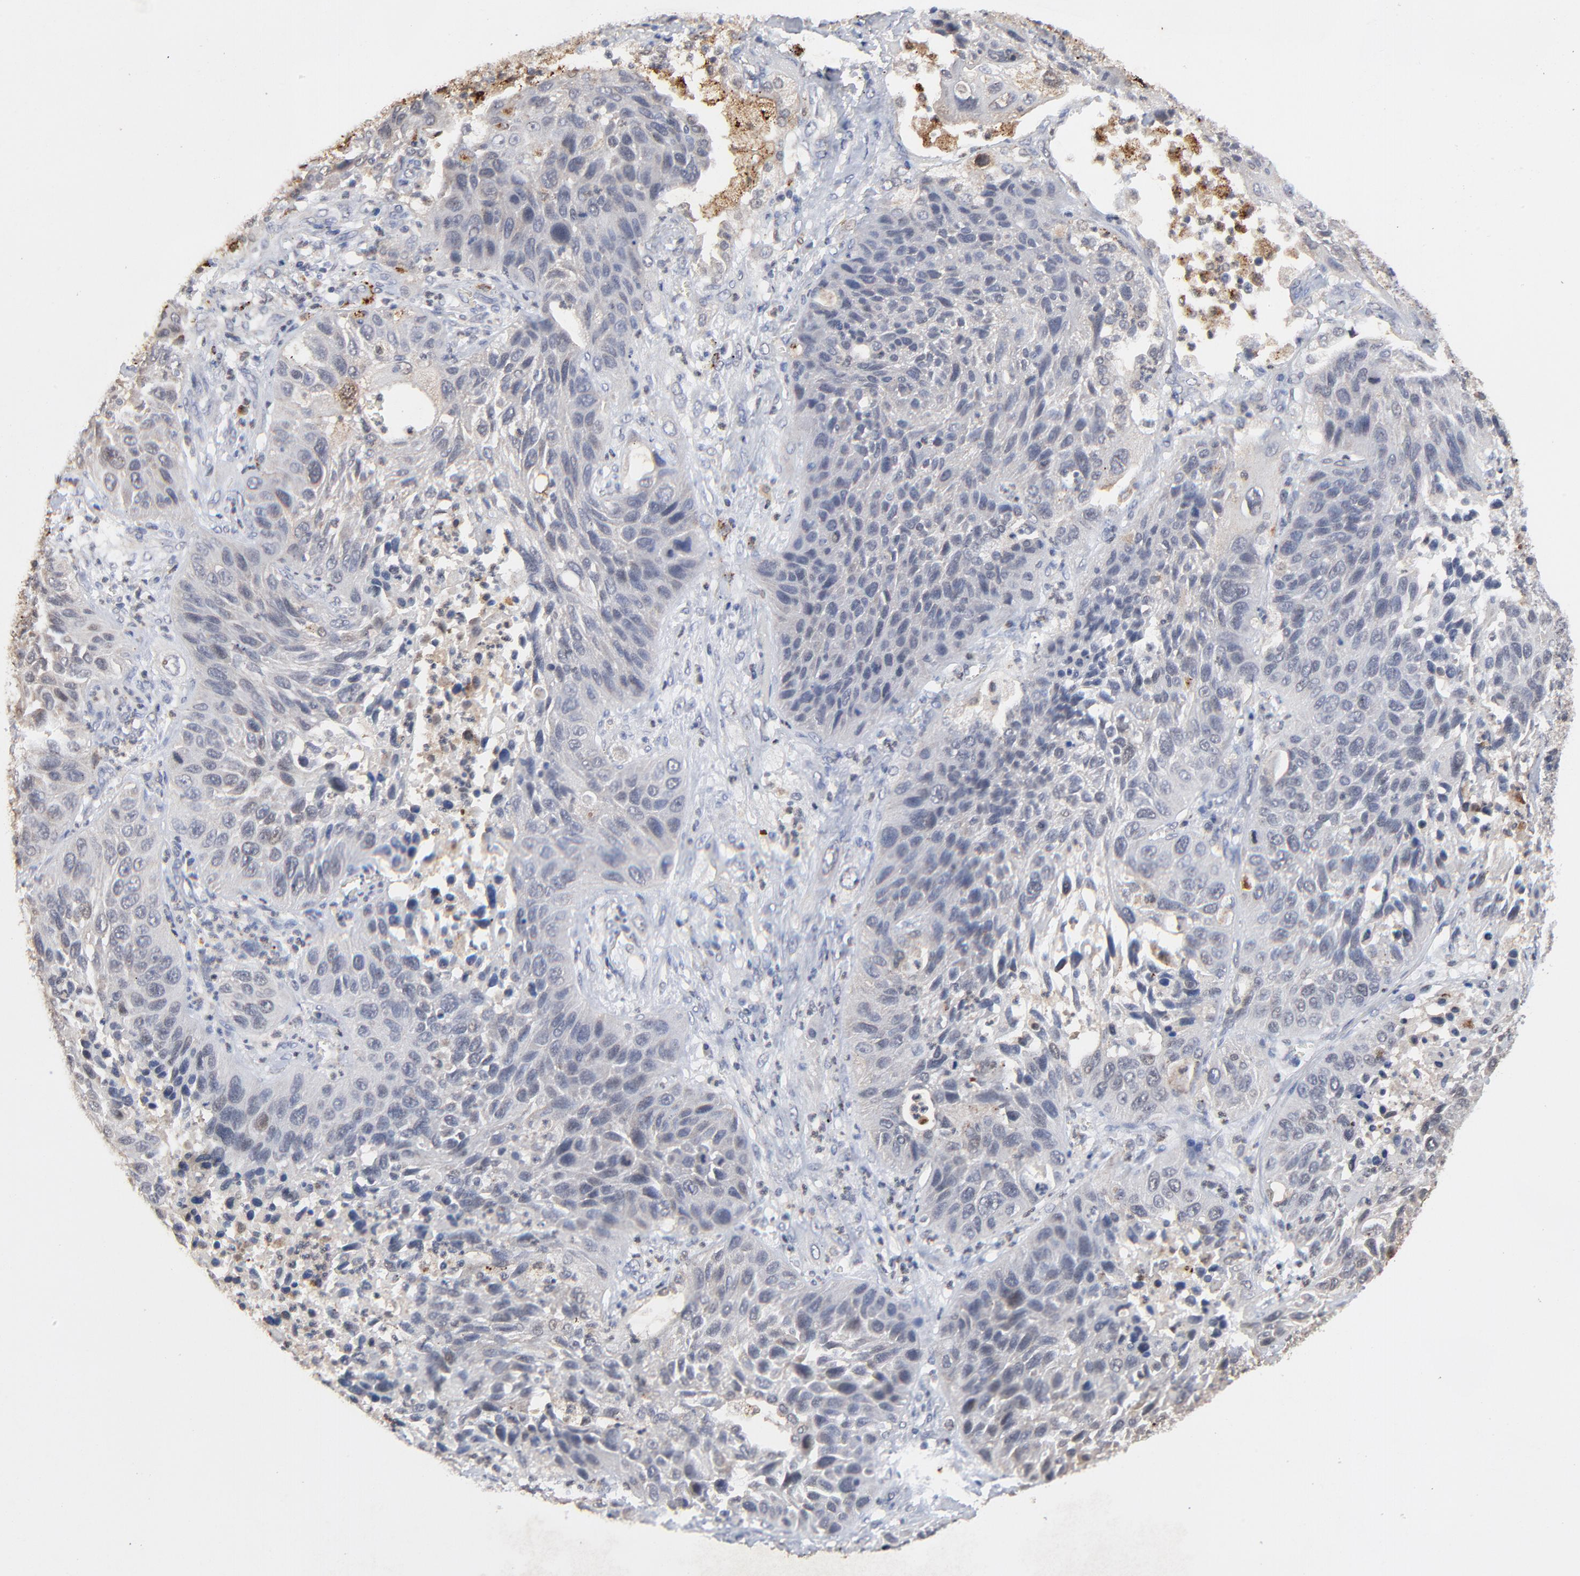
{"staining": {"intensity": "weak", "quantity": "<25%", "location": "cytoplasmic/membranous"}, "tissue": "lung cancer", "cell_type": "Tumor cells", "image_type": "cancer", "snomed": [{"axis": "morphology", "description": "Squamous cell carcinoma, NOS"}, {"axis": "topography", "description": "Lung"}], "caption": "A high-resolution histopathology image shows immunohistochemistry (IHC) staining of squamous cell carcinoma (lung), which exhibits no significant expression in tumor cells.", "gene": "LGALS3", "patient": {"sex": "female", "age": 76}}